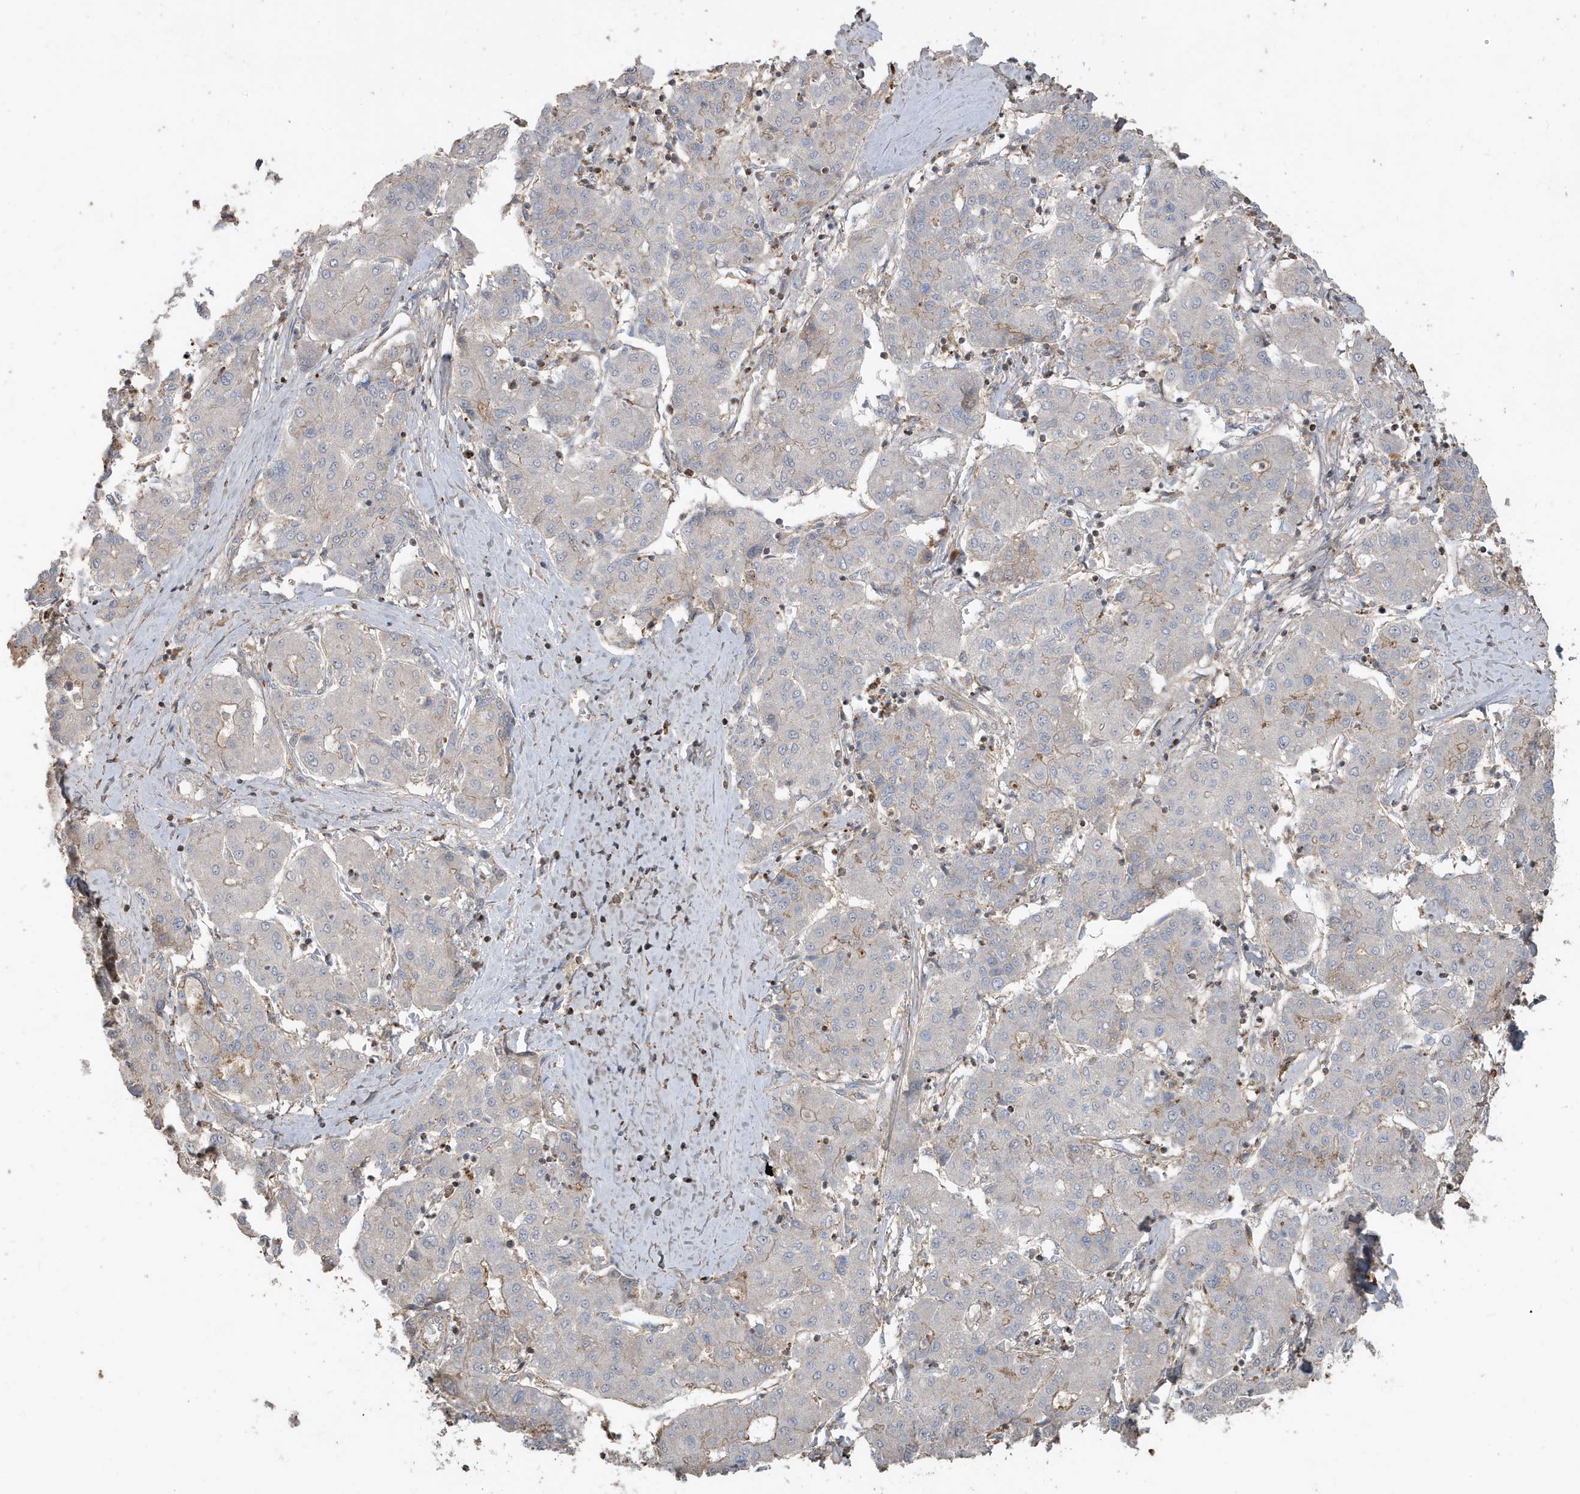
{"staining": {"intensity": "weak", "quantity": "<25%", "location": "cytoplasmic/membranous"}, "tissue": "liver cancer", "cell_type": "Tumor cells", "image_type": "cancer", "snomed": [{"axis": "morphology", "description": "Carcinoma, Hepatocellular, NOS"}, {"axis": "topography", "description": "Liver"}], "caption": "Immunohistochemical staining of hepatocellular carcinoma (liver) displays no significant expression in tumor cells. (Immunohistochemistry (ihc), brightfield microscopy, high magnification).", "gene": "PRRT3", "patient": {"sex": "male", "age": 65}}